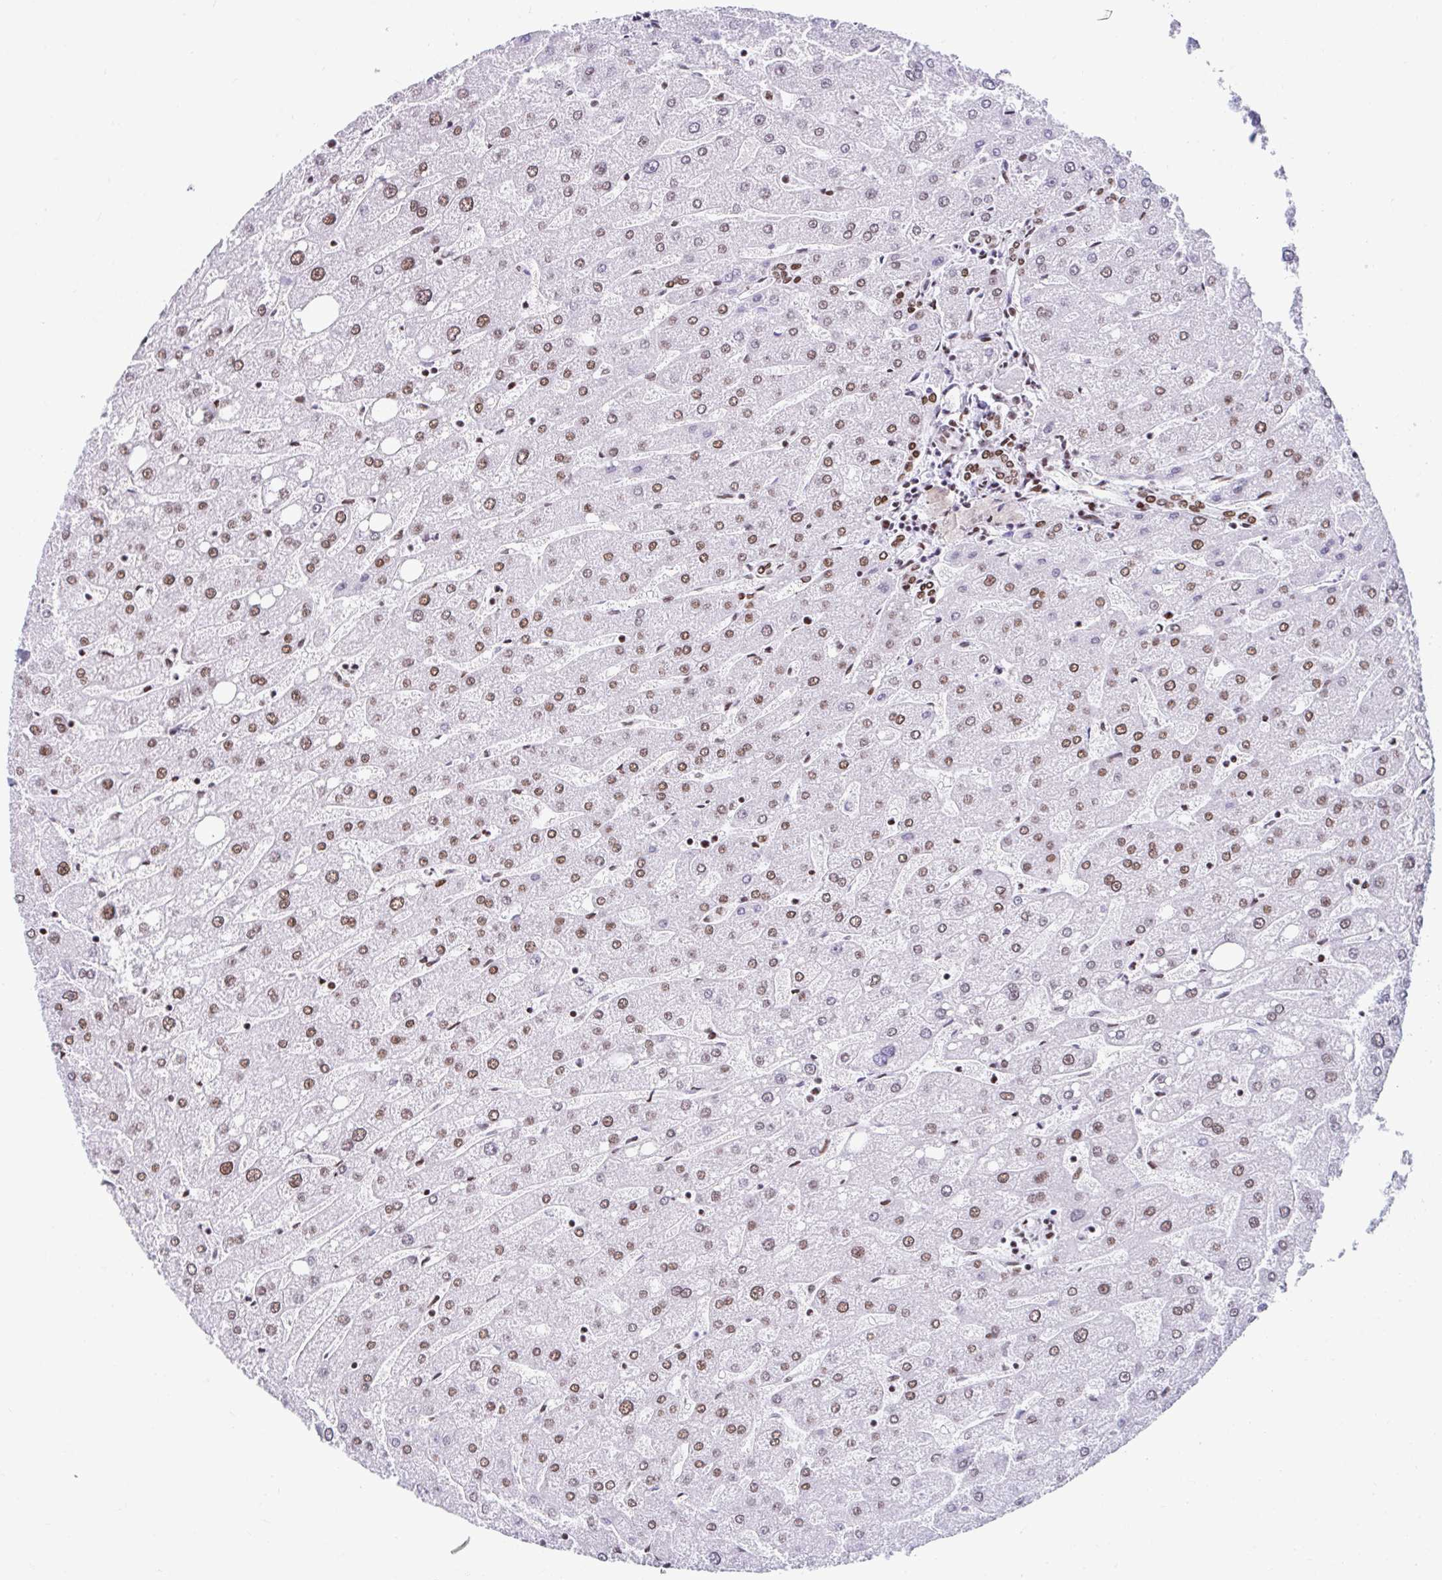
{"staining": {"intensity": "moderate", "quantity": ">75%", "location": "nuclear"}, "tissue": "liver", "cell_type": "Cholangiocytes", "image_type": "normal", "snomed": [{"axis": "morphology", "description": "Normal tissue, NOS"}, {"axis": "topography", "description": "Liver"}], "caption": "DAB (3,3'-diaminobenzidine) immunohistochemical staining of unremarkable human liver shows moderate nuclear protein staining in about >75% of cholangiocytes. The staining was performed using DAB (3,3'-diaminobenzidine) to visualize the protein expression in brown, while the nuclei were stained in blue with hematoxylin (Magnification: 20x).", "gene": "KHDRBS1", "patient": {"sex": "male", "age": 67}}